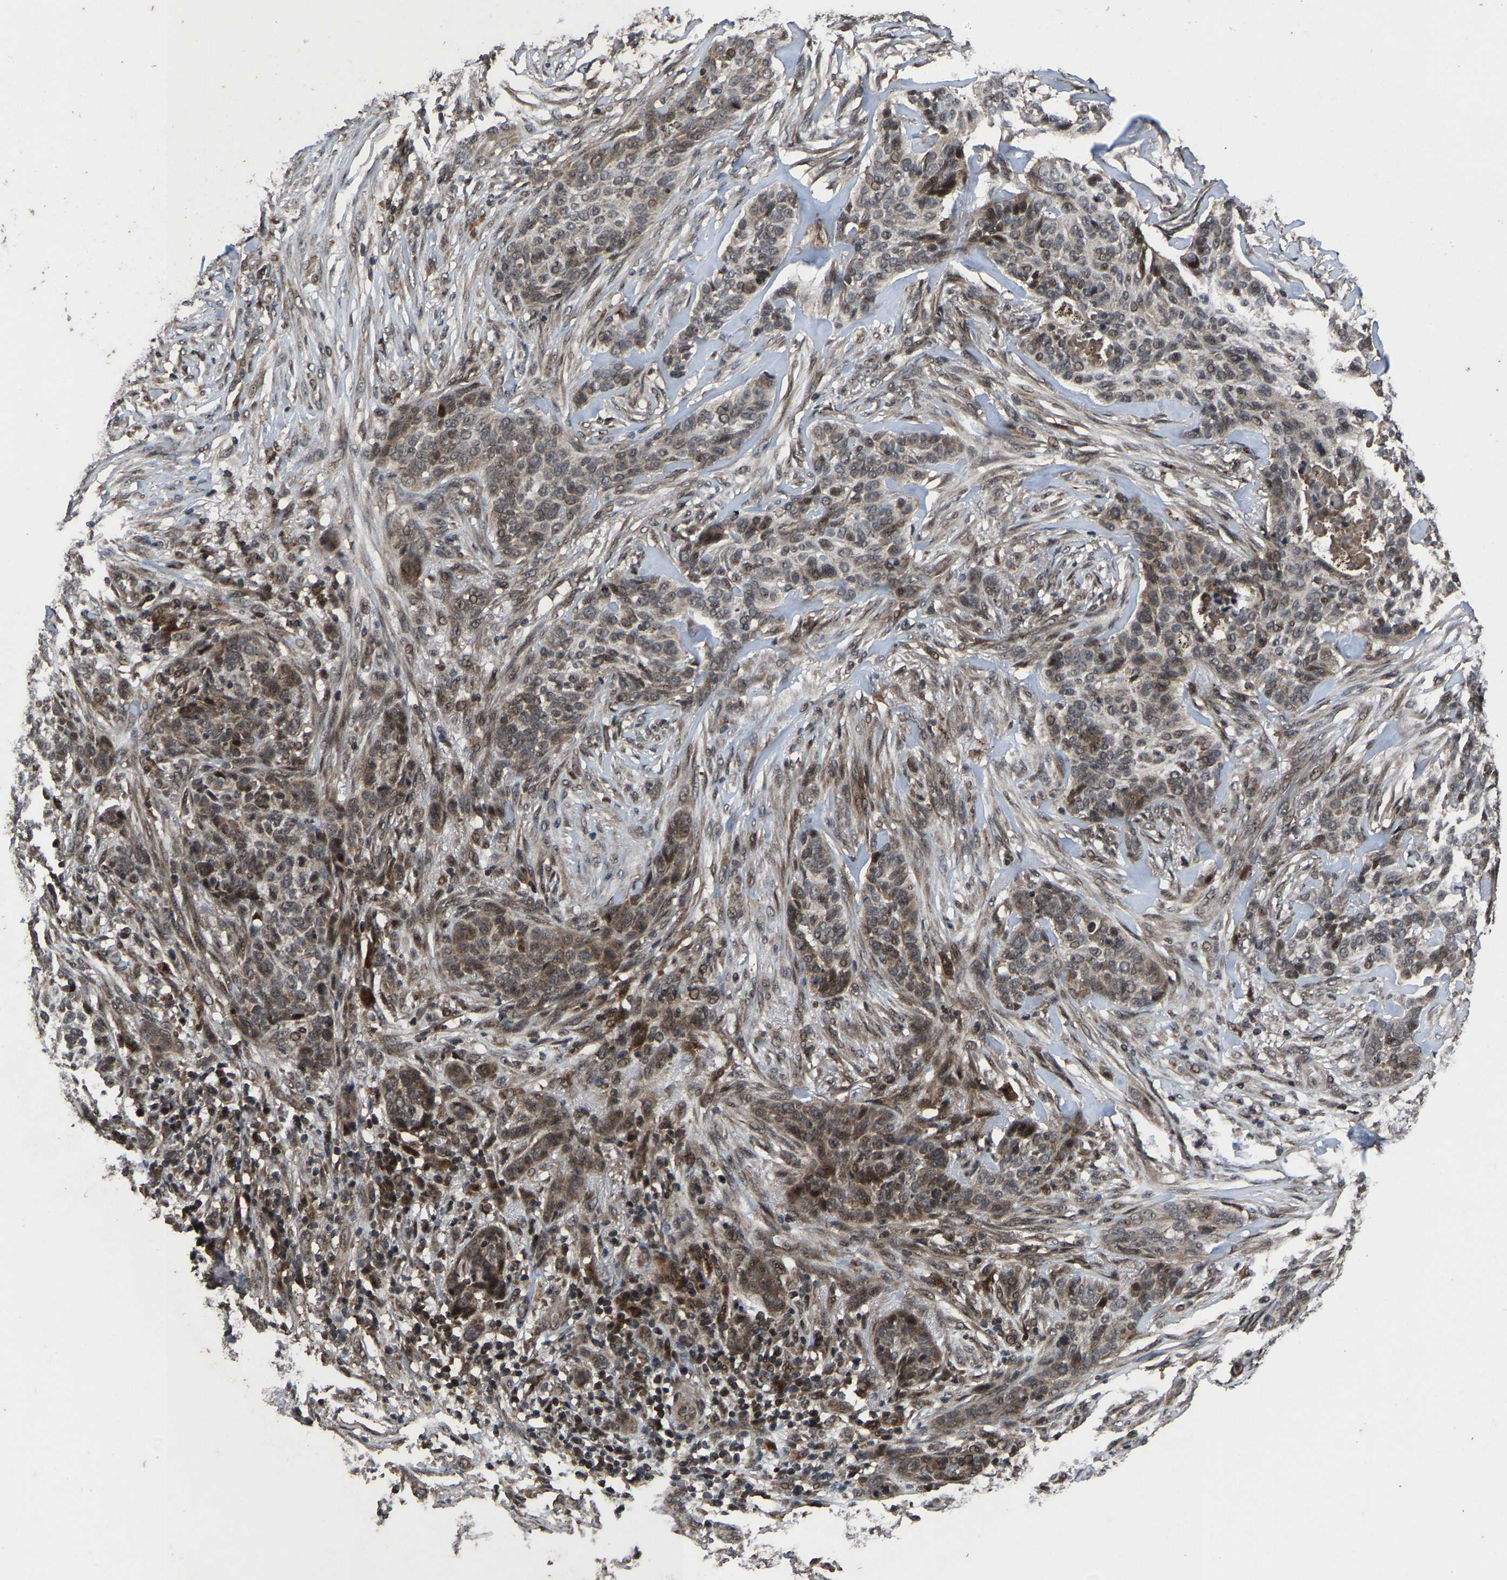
{"staining": {"intensity": "weak", "quantity": "25%-75%", "location": "cytoplasmic/membranous,nuclear"}, "tissue": "skin cancer", "cell_type": "Tumor cells", "image_type": "cancer", "snomed": [{"axis": "morphology", "description": "Basal cell carcinoma"}, {"axis": "topography", "description": "Skin"}], "caption": "Basal cell carcinoma (skin) stained with a brown dye exhibits weak cytoplasmic/membranous and nuclear positive expression in about 25%-75% of tumor cells.", "gene": "HAUS6", "patient": {"sex": "male", "age": 85}}